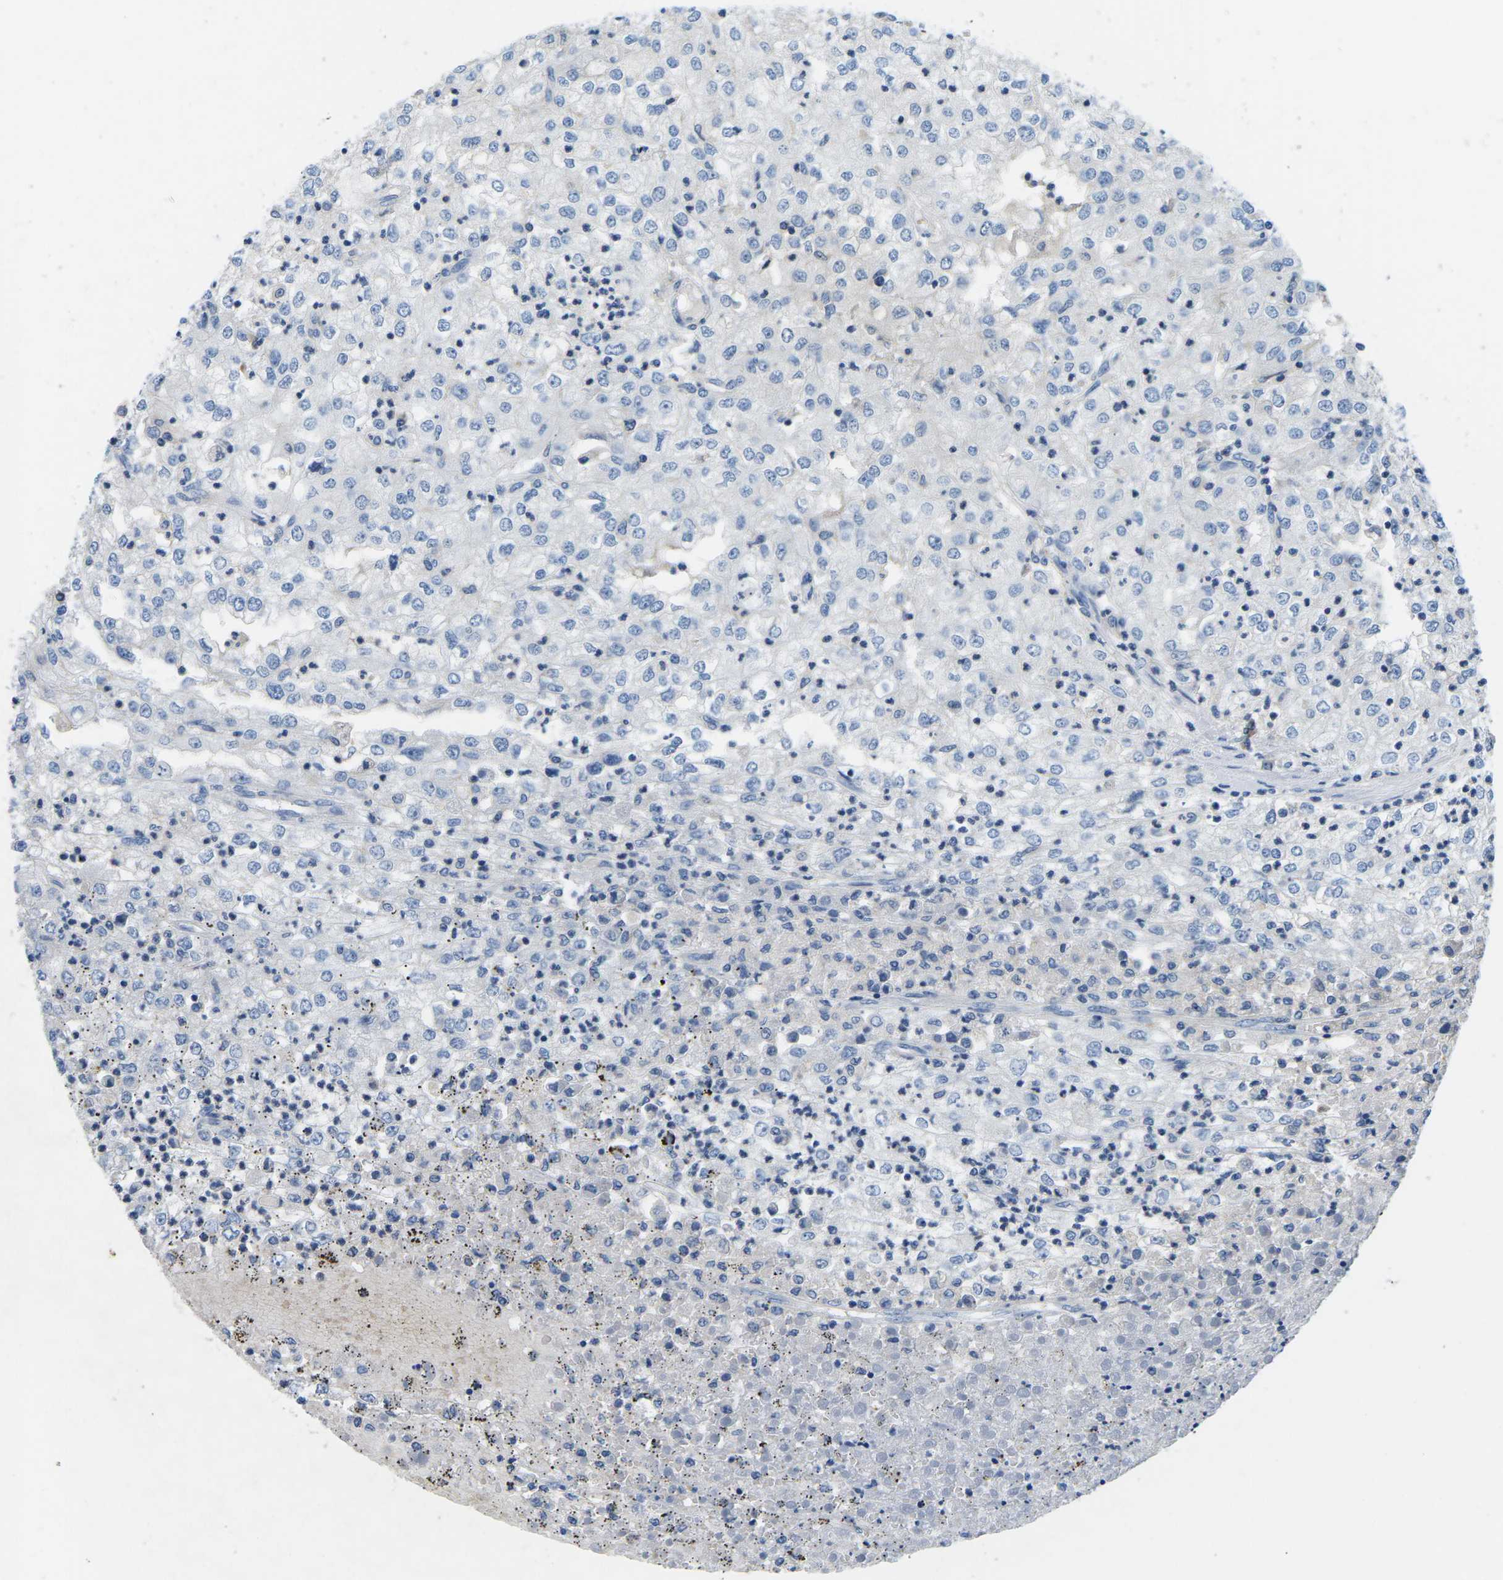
{"staining": {"intensity": "negative", "quantity": "none", "location": "none"}, "tissue": "renal cancer", "cell_type": "Tumor cells", "image_type": "cancer", "snomed": [{"axis": "morphology", "description": "Adenocarcinoma, NOS"}, {"axis": "topography", "description": "Kidney"}], "caption": "A high-resolution image shows immunohistochemistry (IHC) staining of adenocarcinoma (renal), which exhibits no significant expression in tumor cells.", "gene": "PDCD6IP", "patient": {"sex": "female", "age": 54}}